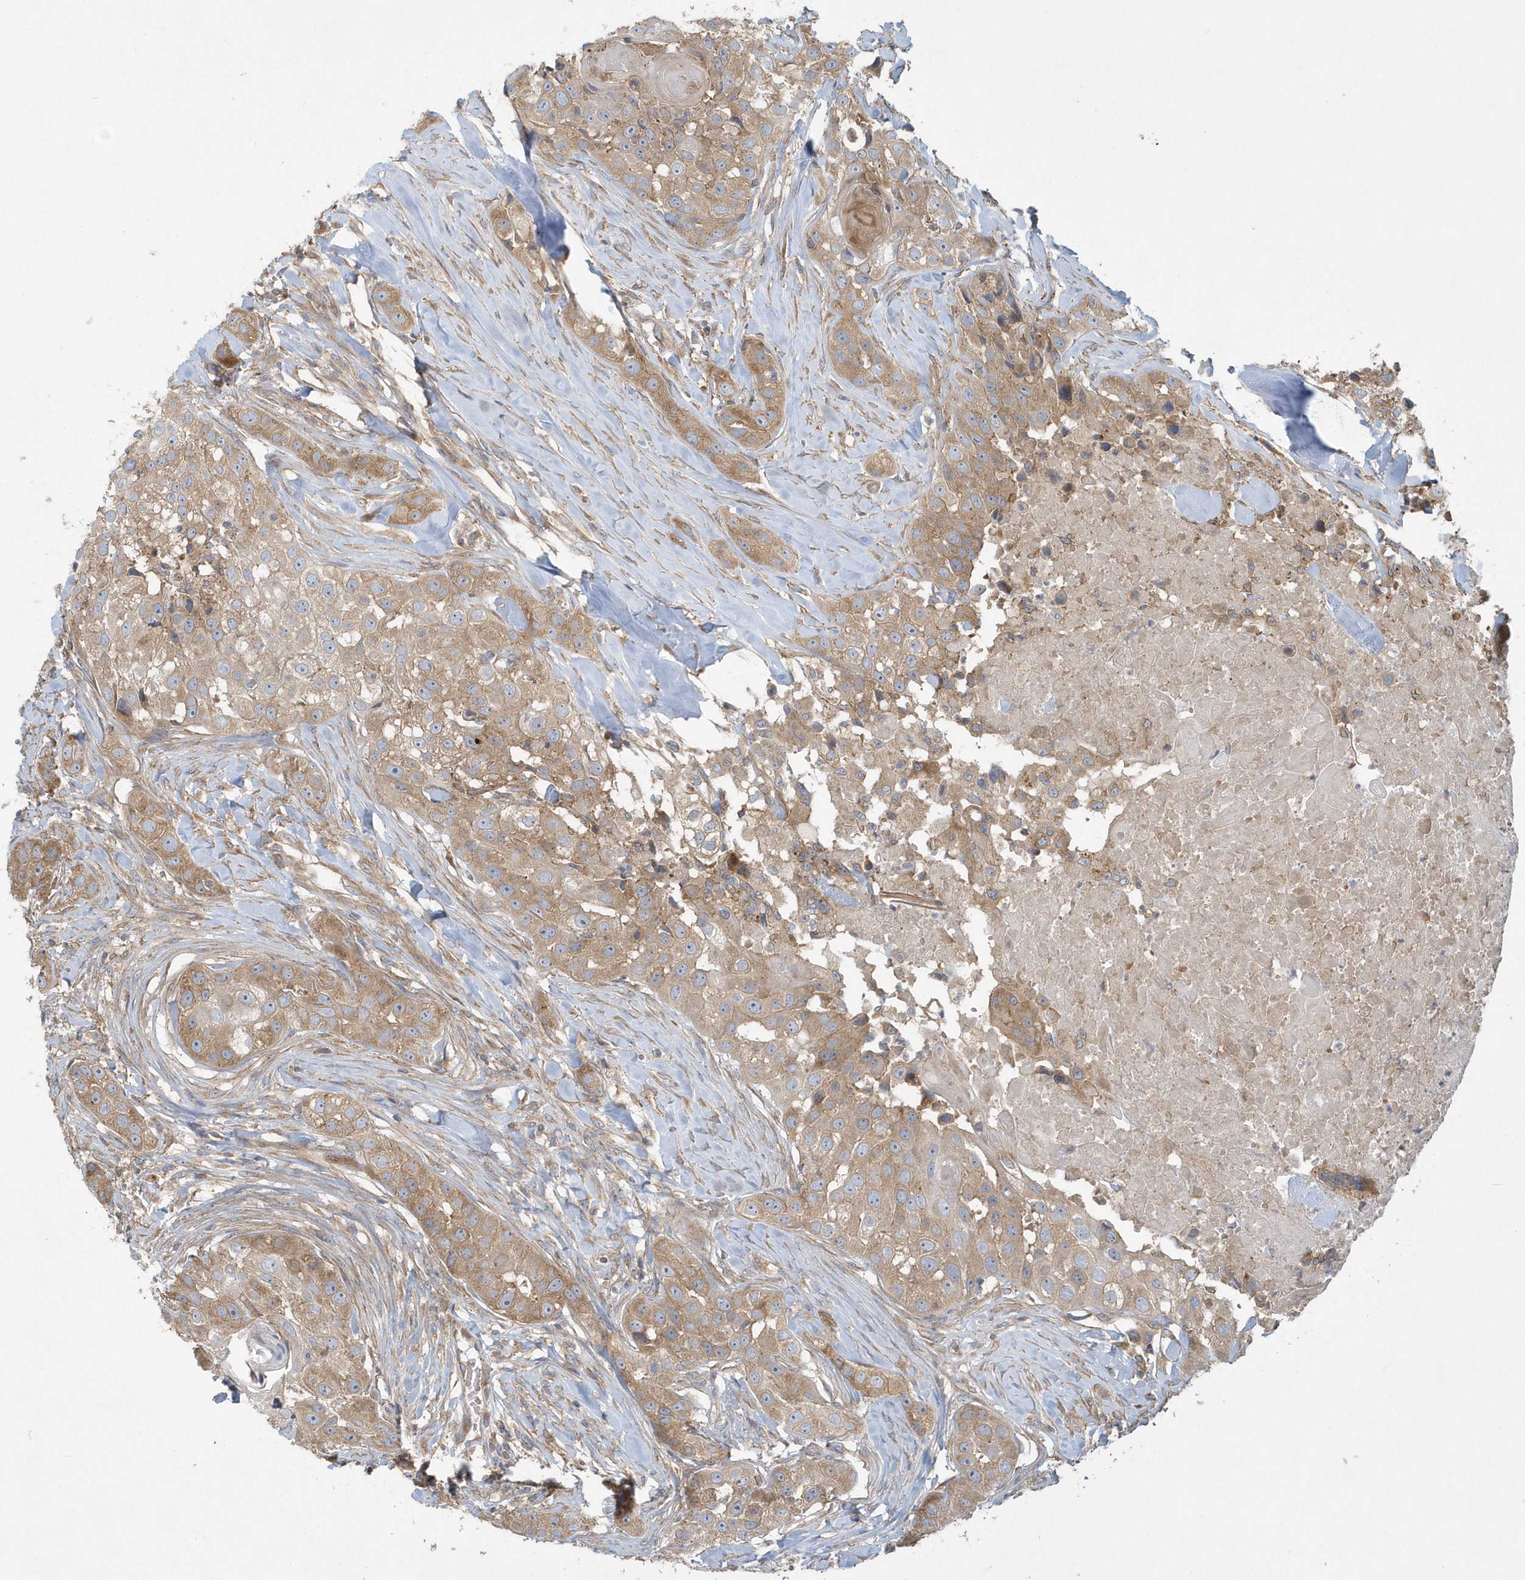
{"staining": {"intensity": "moderate", "quantity": ">75%", "location": "cytoplasmic/membranous"}, "tissue": "head and neck cancer", "cell_type": "Tumor cells", "image_type": "cancer", "snomed": [{"axis": "morphology", "description": "Normal tissue, NOS"}, {"axis": "morphology", "description": "Squamous cell carcinoma, NOS"}, {"axis": "topography", "description": "Skeletal muscle"}, {"axis": "topography", "description": "Head-Neck"}], "caption": "Immunohistochemistry (IHC) (DAB) staining of squamous cell carcinoma (head and neck) shows moderate cytoplasmic/membranous protein expression in about >75% of tumor cells.", "gene": "CNOT10", "patient": {"sex": "male", "age": 51}}